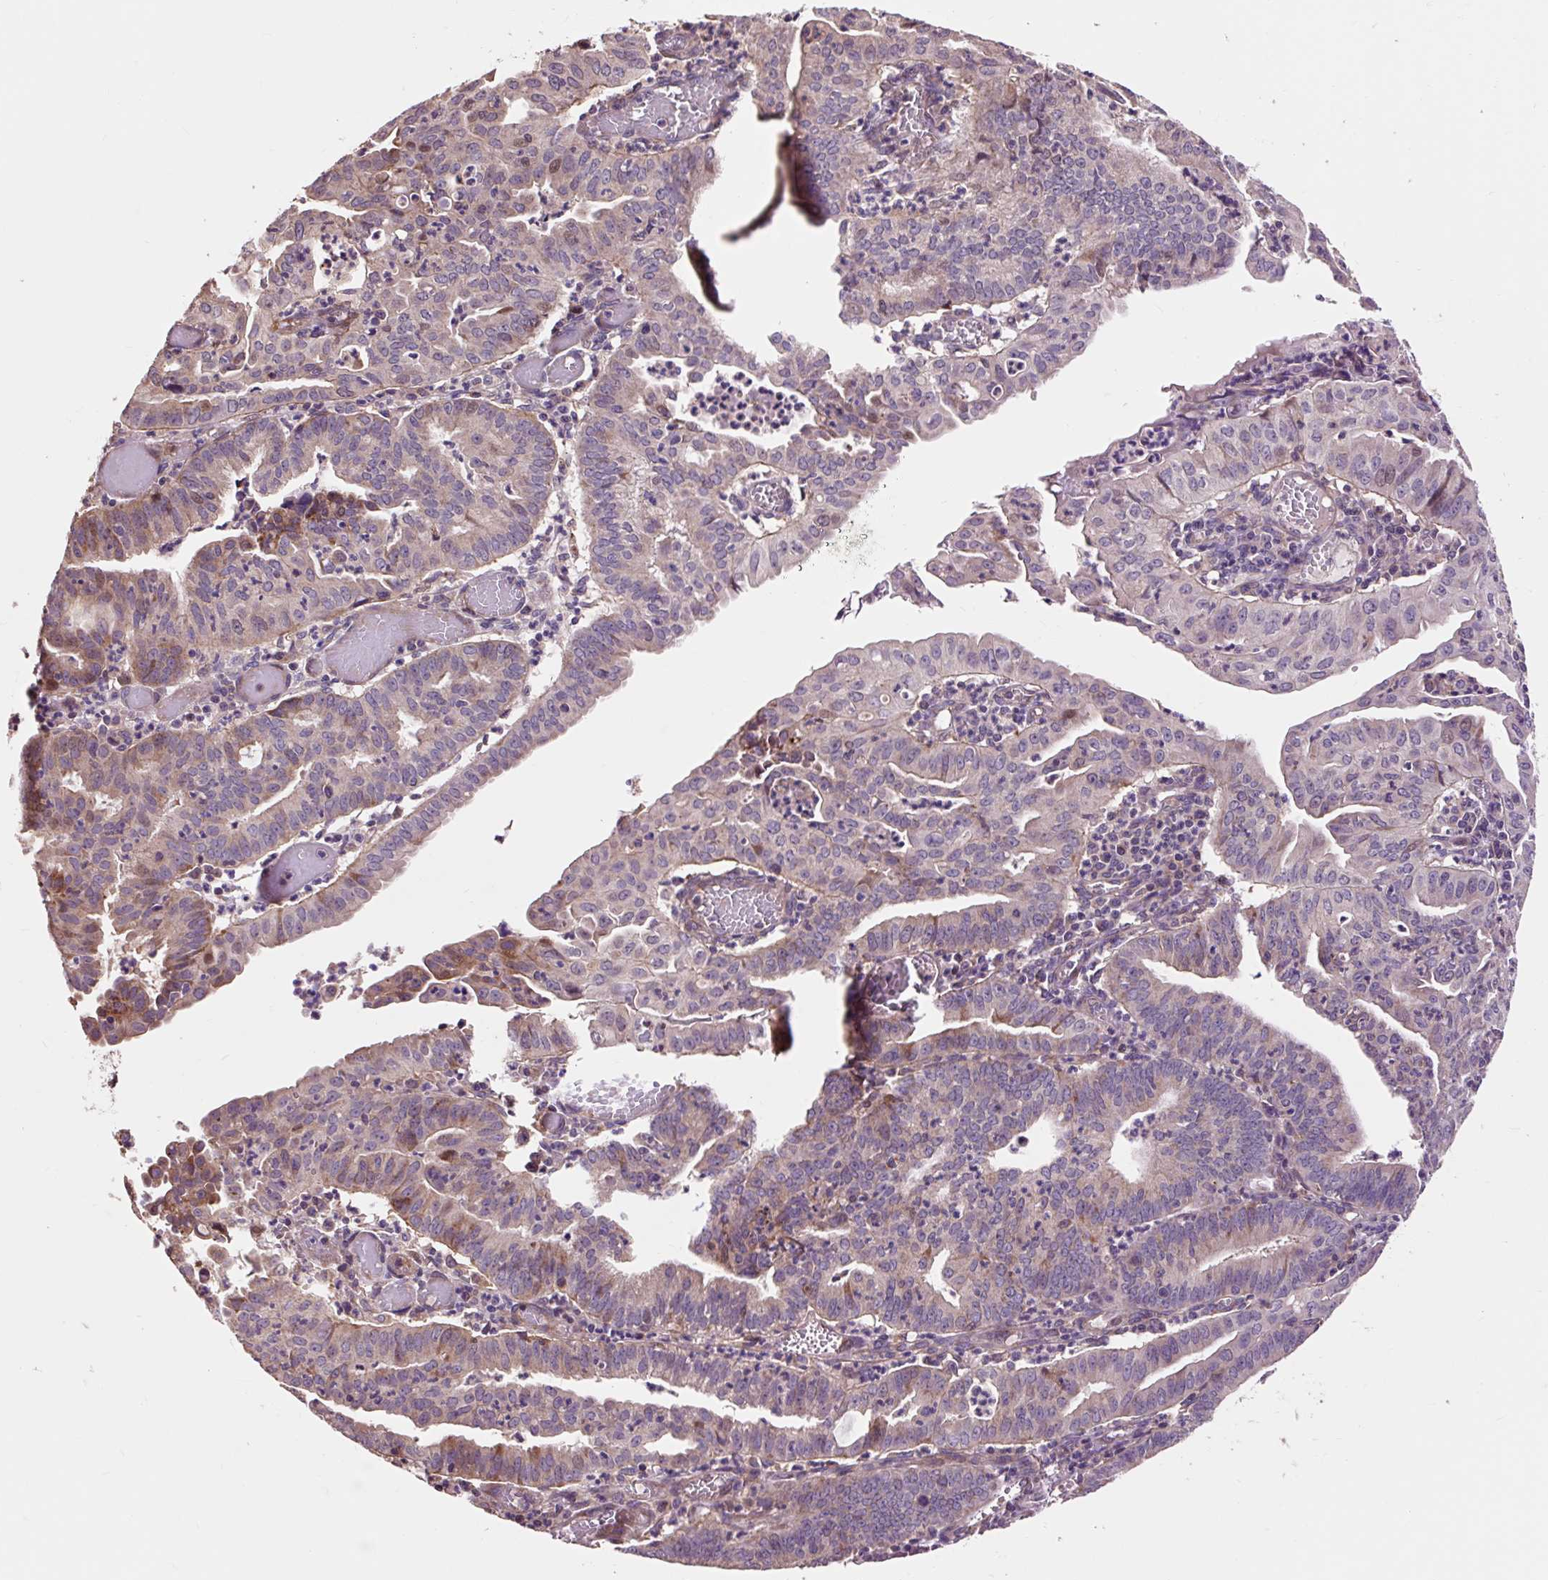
{"staining": {"intensity": "moderate", "quantity": "<25%", "location": "cytoplasmic/membranous"}, "tissue": "endometrial cancer", "cell_type": "Tumor cells", "image_type": "cancer", "snomed": [{"axis": "morphology", "description": "Adenocarcinoma, NOS"}, {"axis": "topography", "description": "Endometrium"}], "caption": "Immunohistochemical staining of human endometrial cancer (adenocarcinoma) demonstrates low levels of moderate cytoplasmic/membranous protein positivity in about <25% of tumor cells.", "gene": "PRIMPOL", "patient": {"sex": "female", "age": 60}}